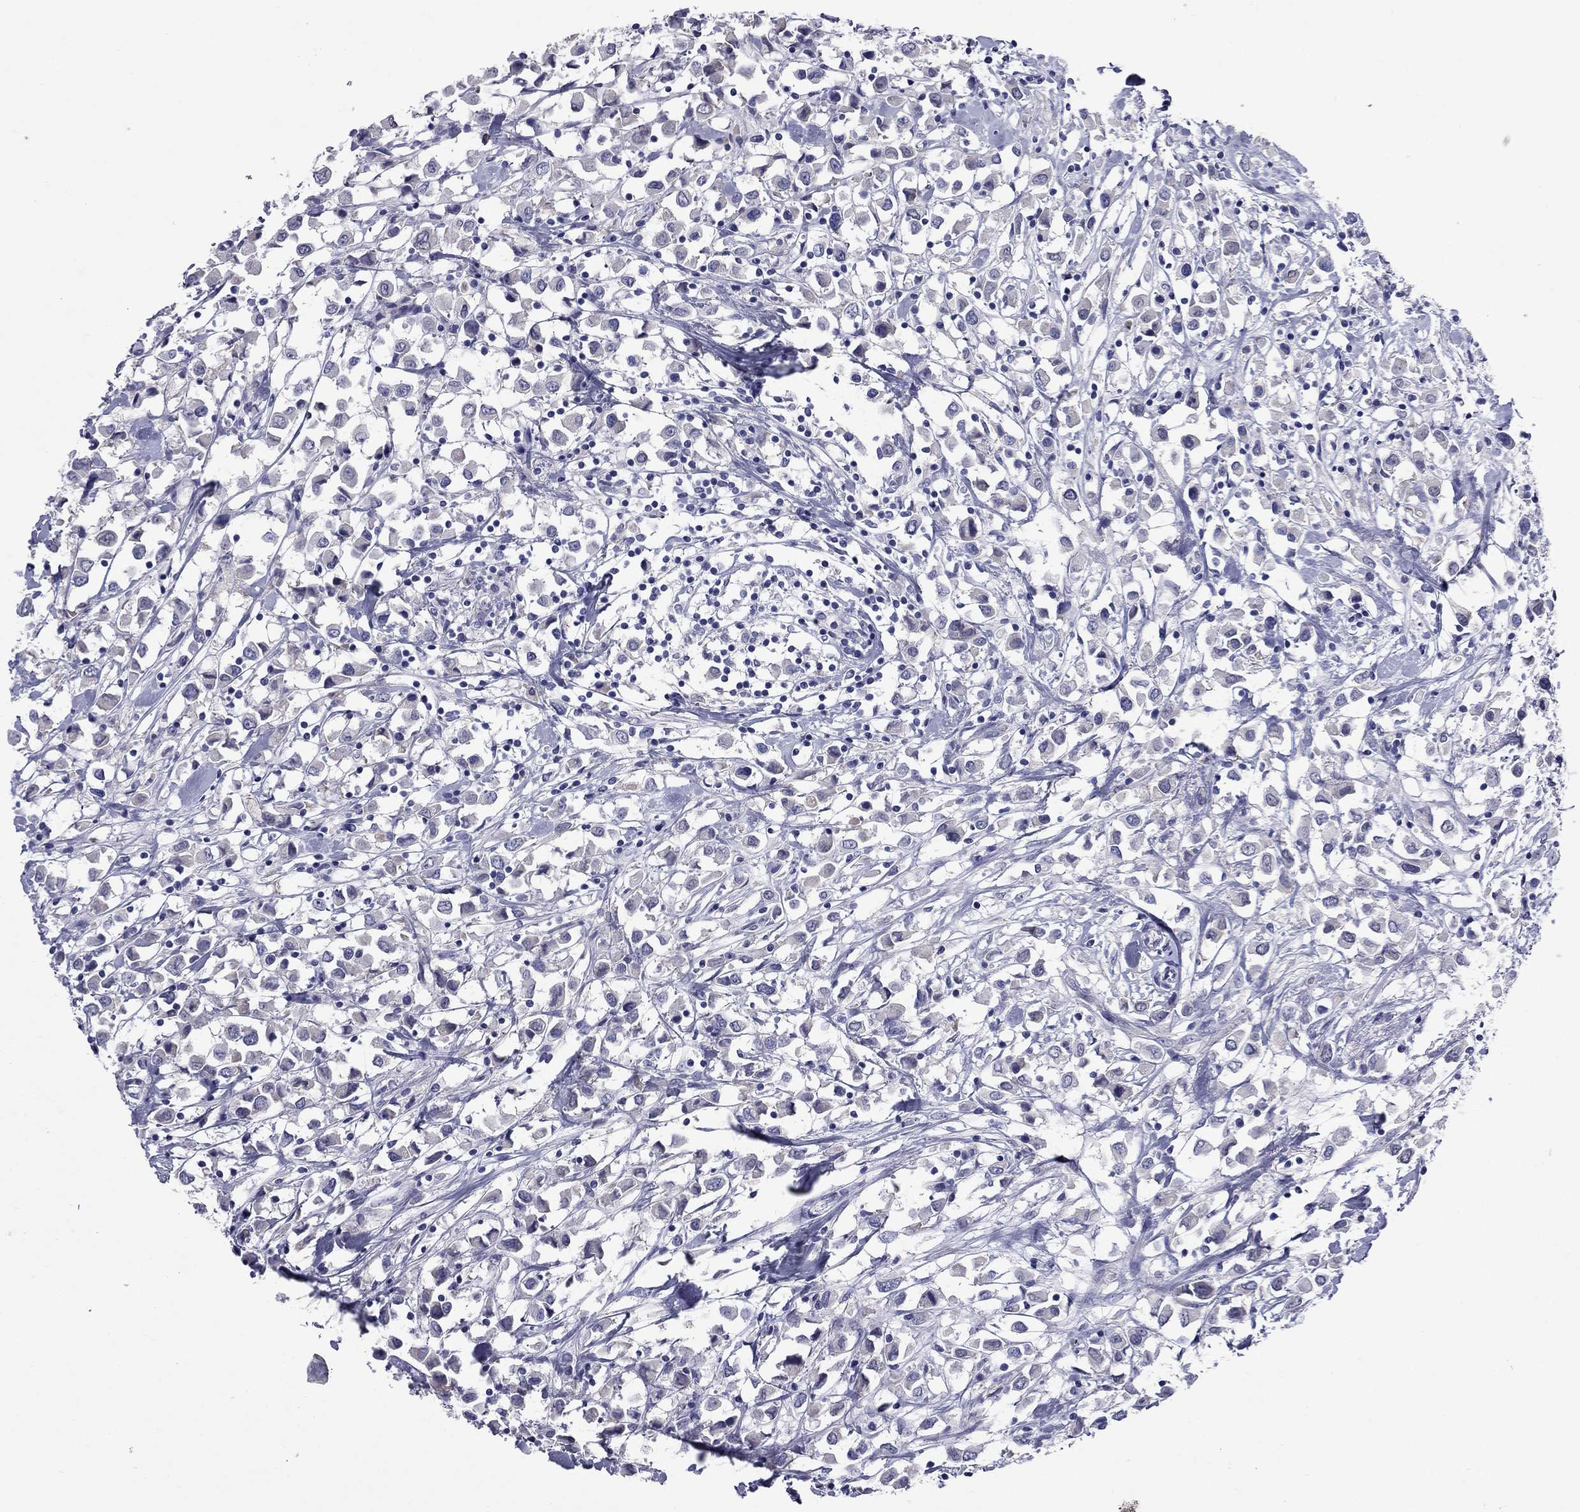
{"staining": {"intensity": "negative", "quantity": "none", "location": "none"}, "tissue": "breast cancer", "cell_type": "Tumor cells", "image_type": "cancer", "snomed": [{"axis": "morphology", "description": "Duct carcinoma"}, {"axis": "topography", "description": "Breast"}], "caption": "This is an immunohistochemistry image of infiltrating ductal carcinoma (breast). There is no positivity in tumor cells.", "gene": "UNC119B", "patient": {"sex": "female", "age": 61}}